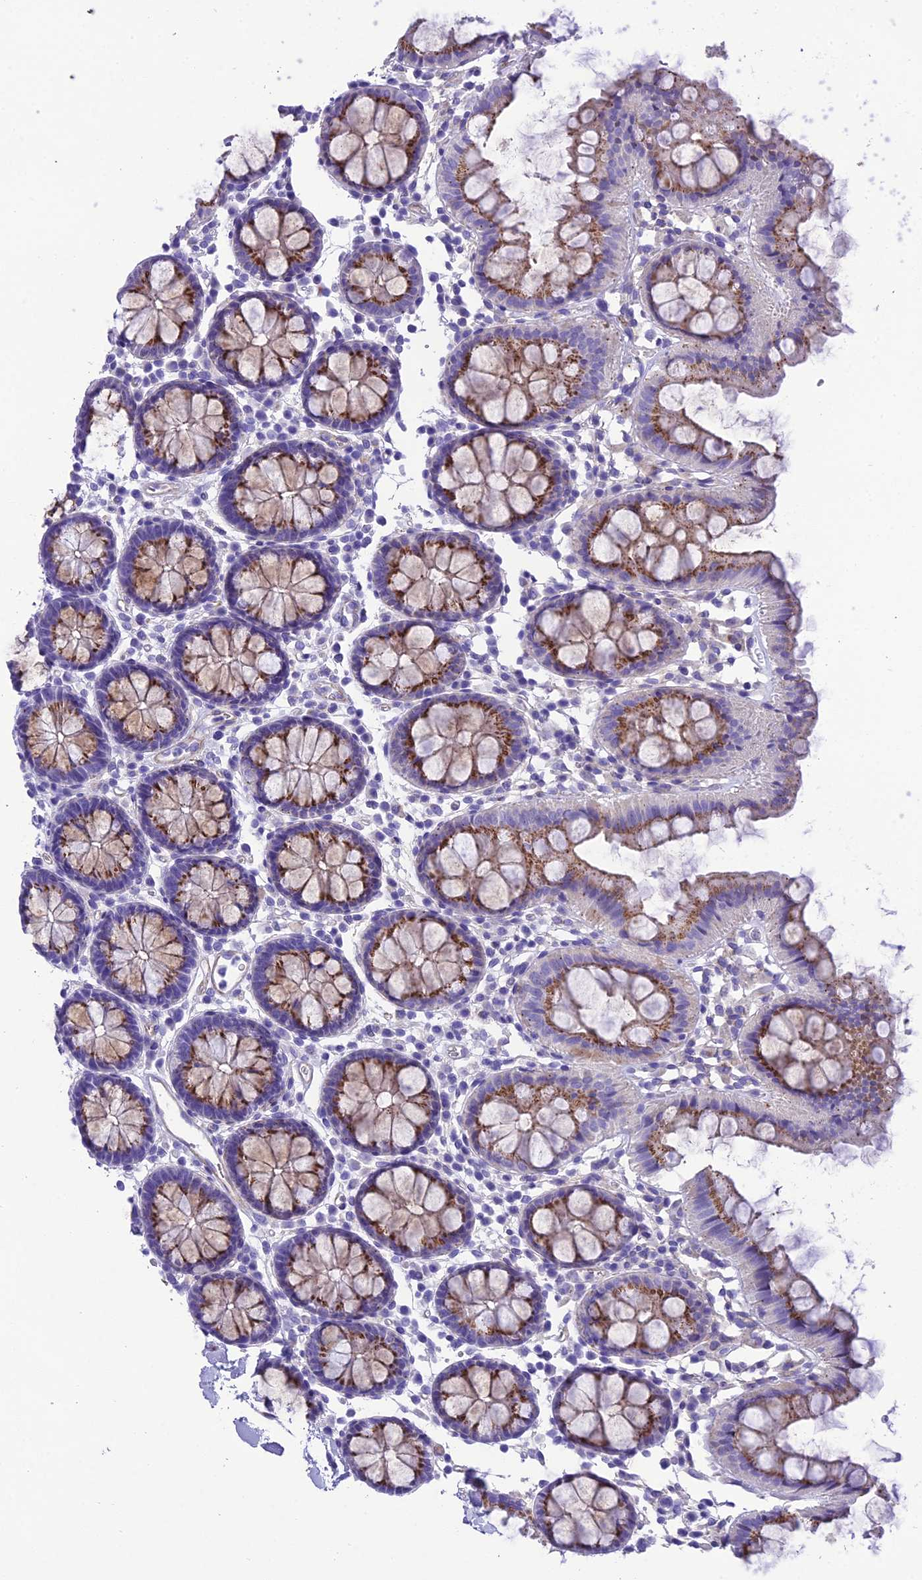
{"staining": {"intensity": "moderate", "quantity": "<25%", "location": "cytoplasmic/membranous"}, "tissue": "colon", "cell_type": "Endothelial cells", "image_type": "normal", "snomed": [{"axis": "morphology", "description": "Normal tissue, NOS"}, {"axis": "topography", "description": "Colon"}], "caption": "The immunohistochemical stain highlights moderate cytoplasmic/membranous positivity in endothelial cells of unremarkable colon.", "gene": "GFRA1", "patient": {"sex": "male", "age": 75}}